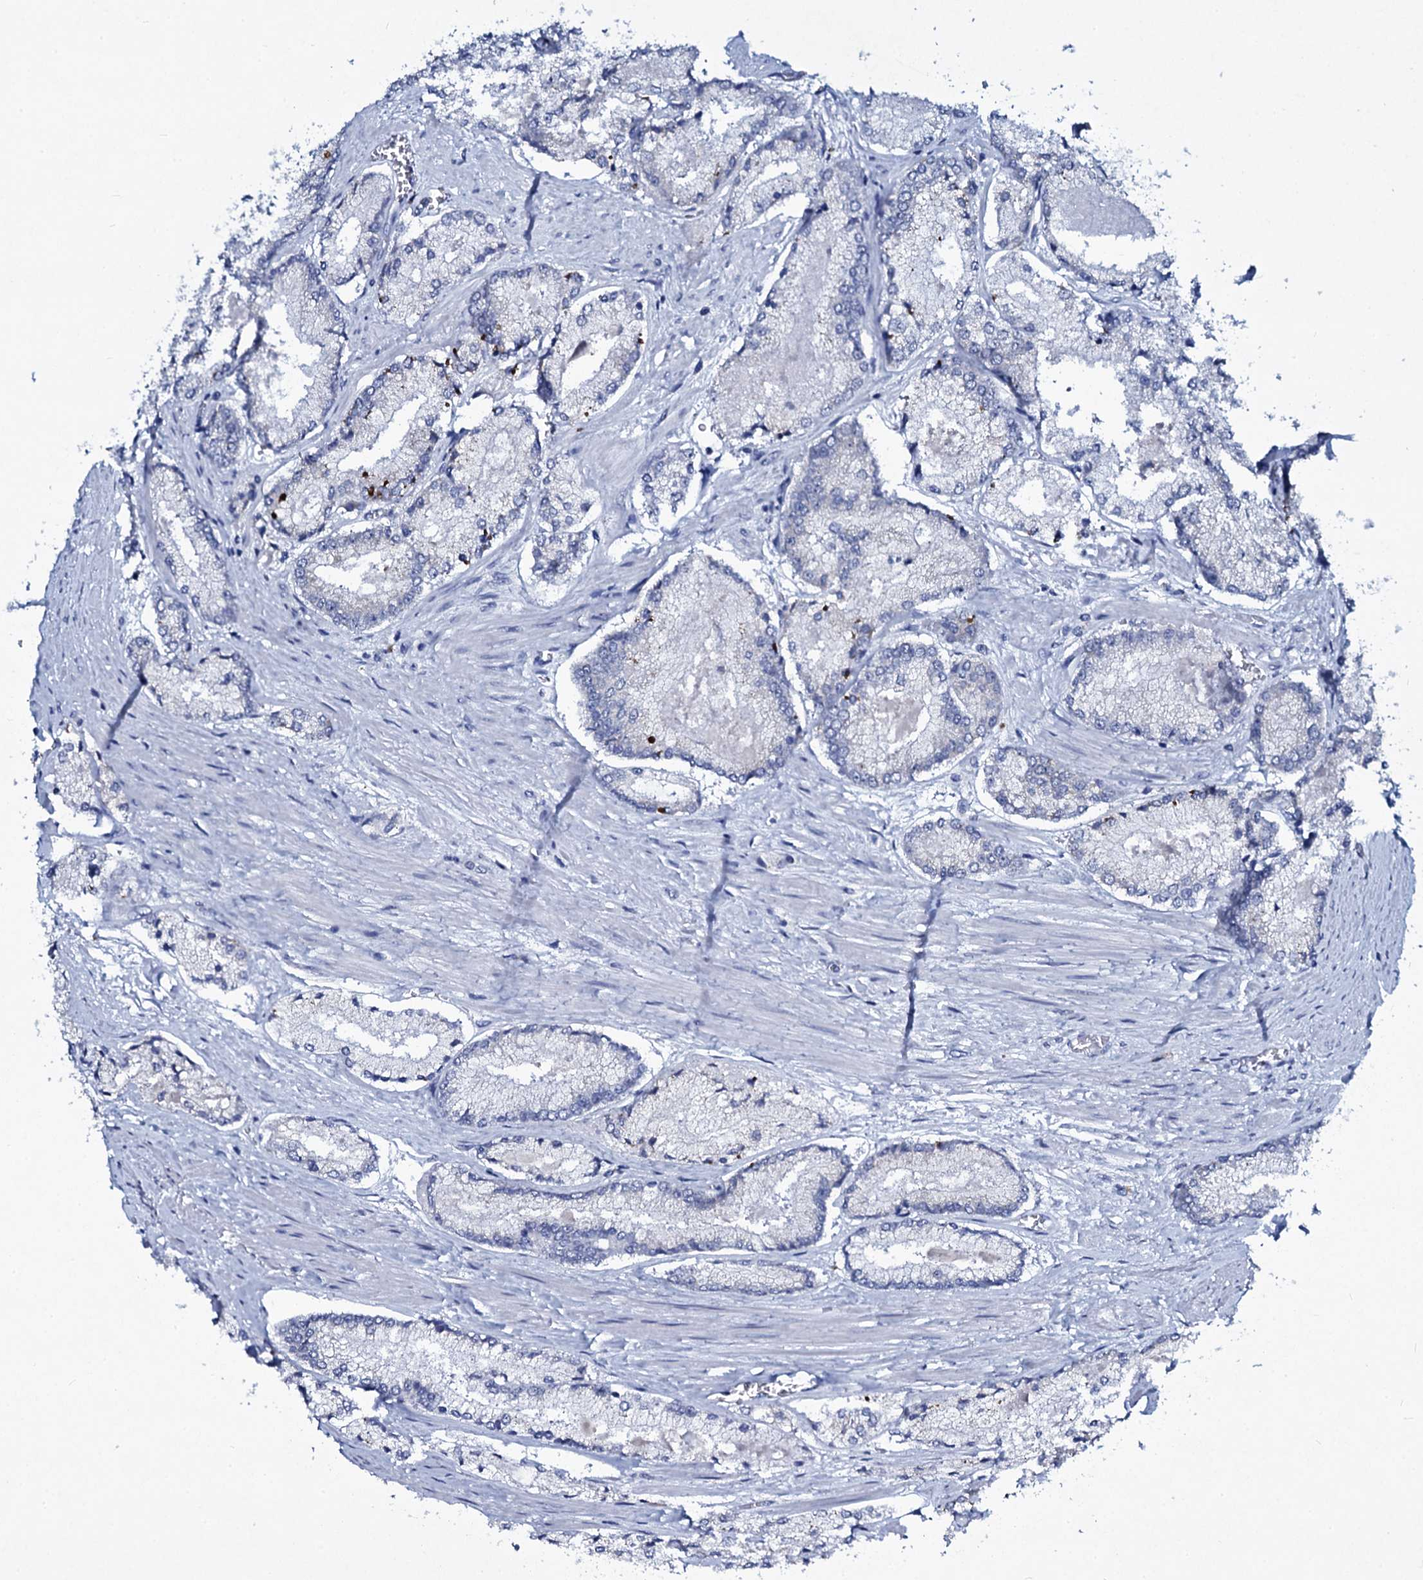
{"staining": {"intensity": "negative", "quantity": "none", "location": "none"}, "tissue": "prostate cancer", "cell_type": "Tumor cells", "image_type": "cancer", "snomed": [{"axis": "morphology", "description": "Adenocarcinoma, Low grade"}, {"axis": "topography", "description": "Prostate"}], "caption": "Histopathology image shows no protein staining in tumor cells of prostate cancer tissue.", "gene": "TPGS2", "patient": {"sex": "male", "age": 74}}